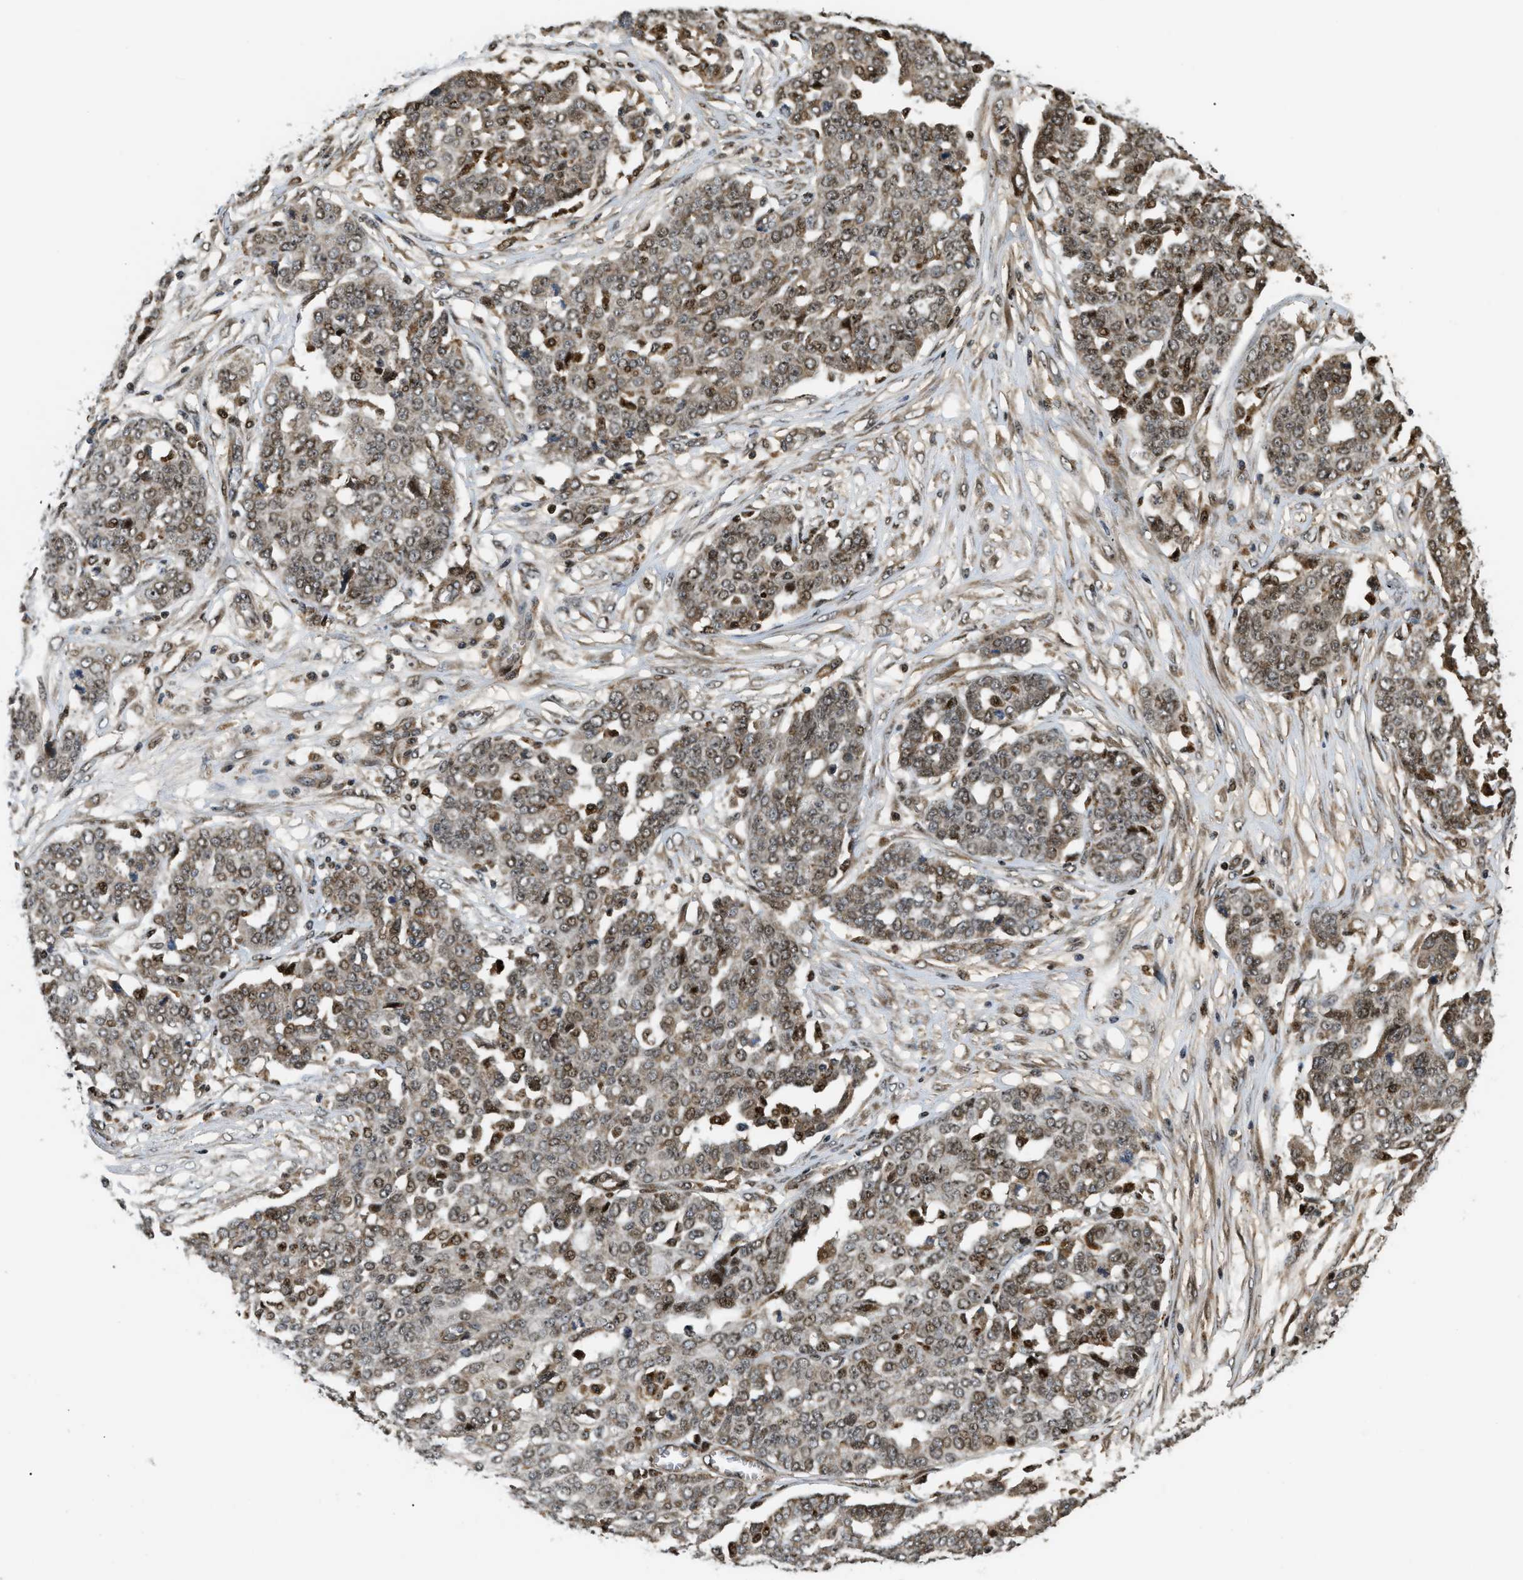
{"staining": {"intensity": "moderate", "quantity": "<25%", "location": "nuclear"}, "tissue": "ovarian cancer", "cell_type": "Tumor cells", "image_type": "cancer", "snomed": [{"axis": "morphology", "description": "Cystadenocarcinoma, serous, NOS"}, {"axis": "topography", "description": "Soft tissue"}, {"axis": "topography", "description": "Ovary"}], "caption": "Immunohistochemical staining of human ovarian cancer (serous cystadenocarcinoma) exhibits low levels of moderate nuclear staining in approximately <25% of tumor cells.", "gene": "LTA4H", "patient": {"sex": "female", "age": 57}}